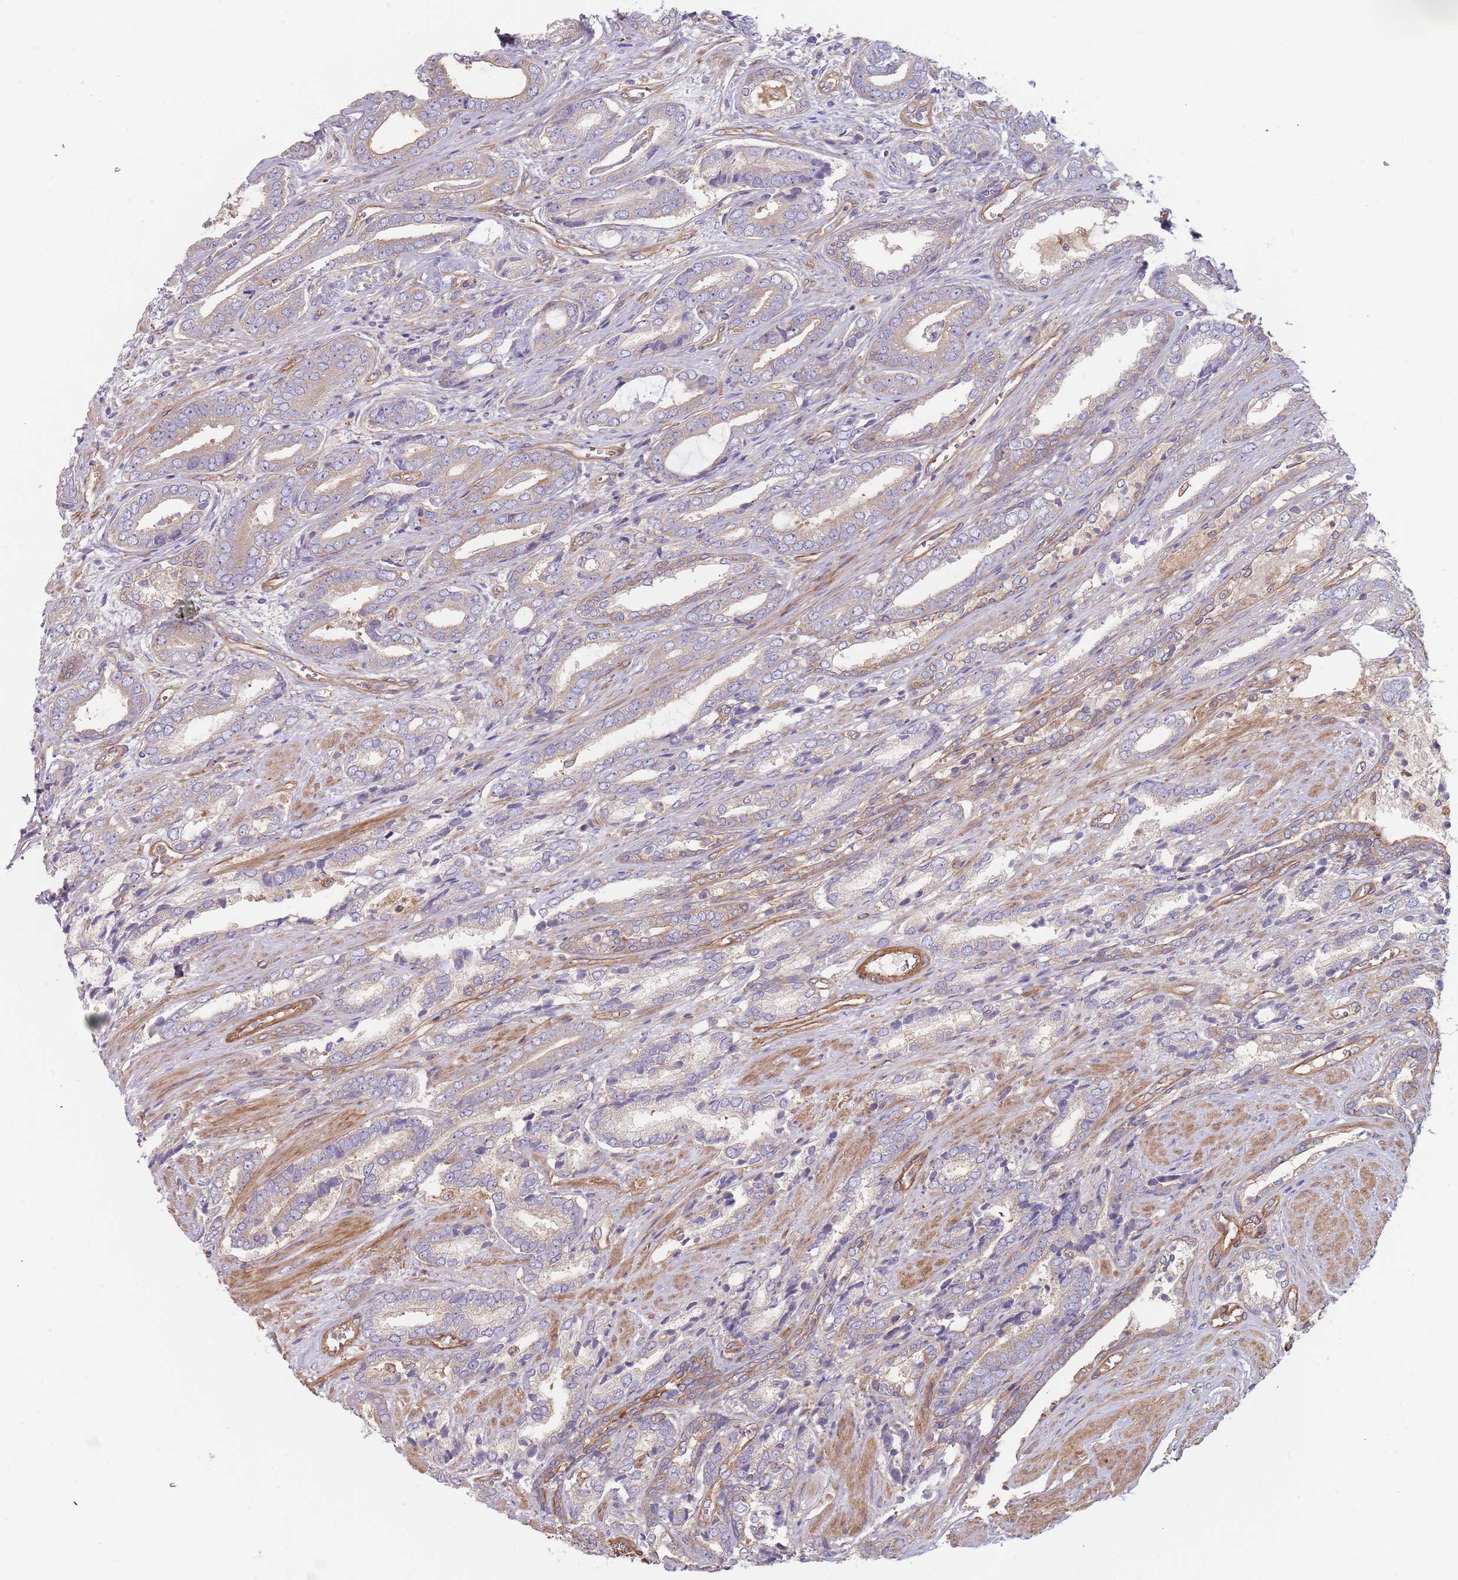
{"staining": {"intensity": "weak", "quantity": "<25%", "location": "cytoplasmic/membranous"}, "tissue": "prostate cancer", "cell_type": "Tumor cells", "image_type": "cancer", "snomed": [{"axis": "morphology", "description": "Adenocarcinoma, NOS"}, {"axis": "topography", "description": "Prostate and seminal vesicle, NOS"}], "caption": "This is an IHC histopathology image of adenocarcinoma (prostate). There is no positivity in tumor cells.", "gene": "SPDL1", "patient": {"sex": "male", "age": 76}}